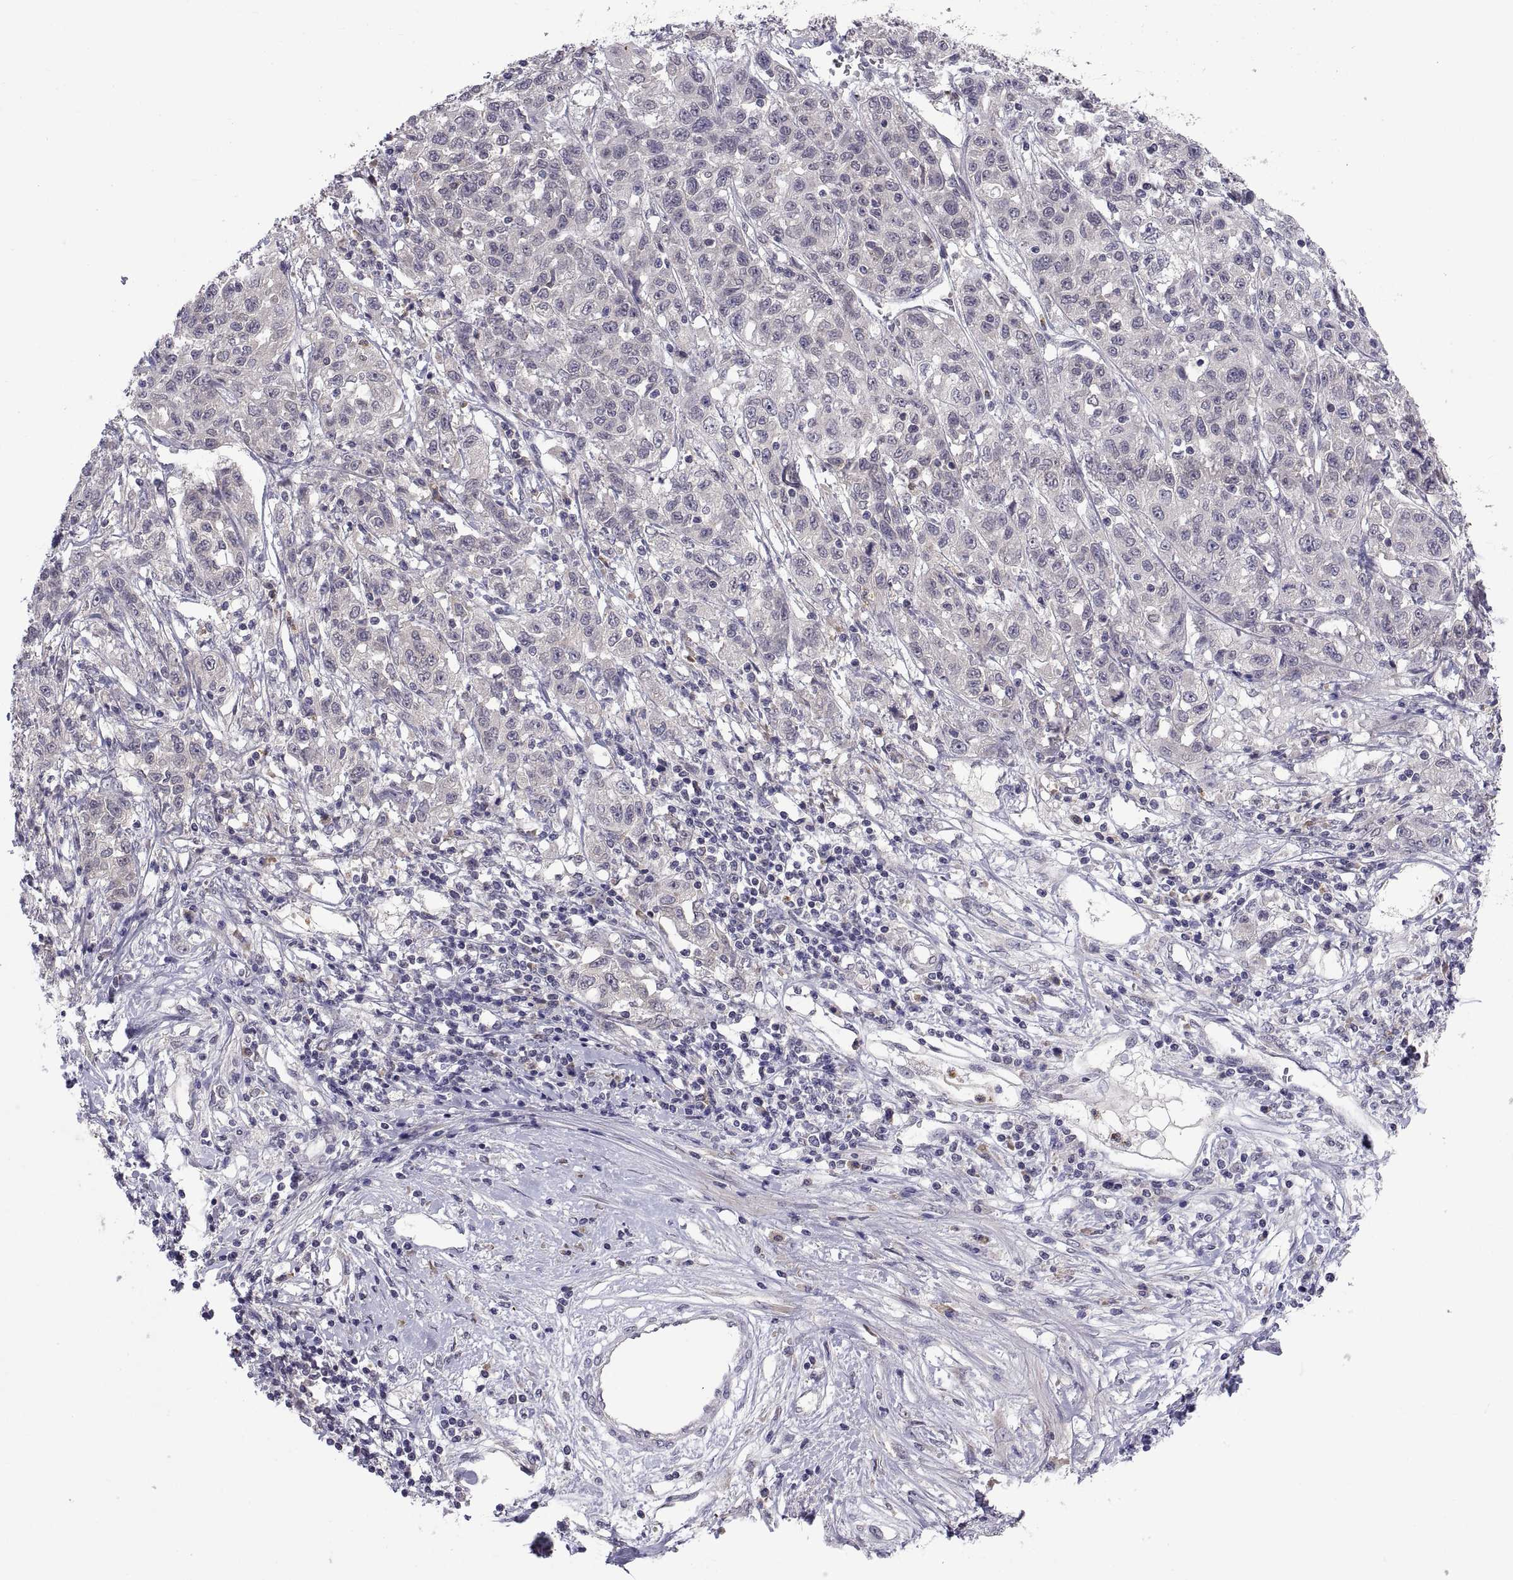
{"staining": {"intensity": "negative", "quantity": "none", "location": "none"}, "tissue": "liver cancer", "cell_type": "Tumor cells", "image_type": "cancer", "snomed": [{"axis": "morphology", "description": "Adenocarcinoma, NOS"}, {"axis": "morphology", "description": "Cholangiocarcinoma"}, {"axis": "topography", "description": "Liver"}], "caption": "Immunohistochemistry of liver cholangiocarcinoma exhibits no expression in tumor cells.", "gene": "PKP1", "patient": {"sex": "male", "age": 64}}